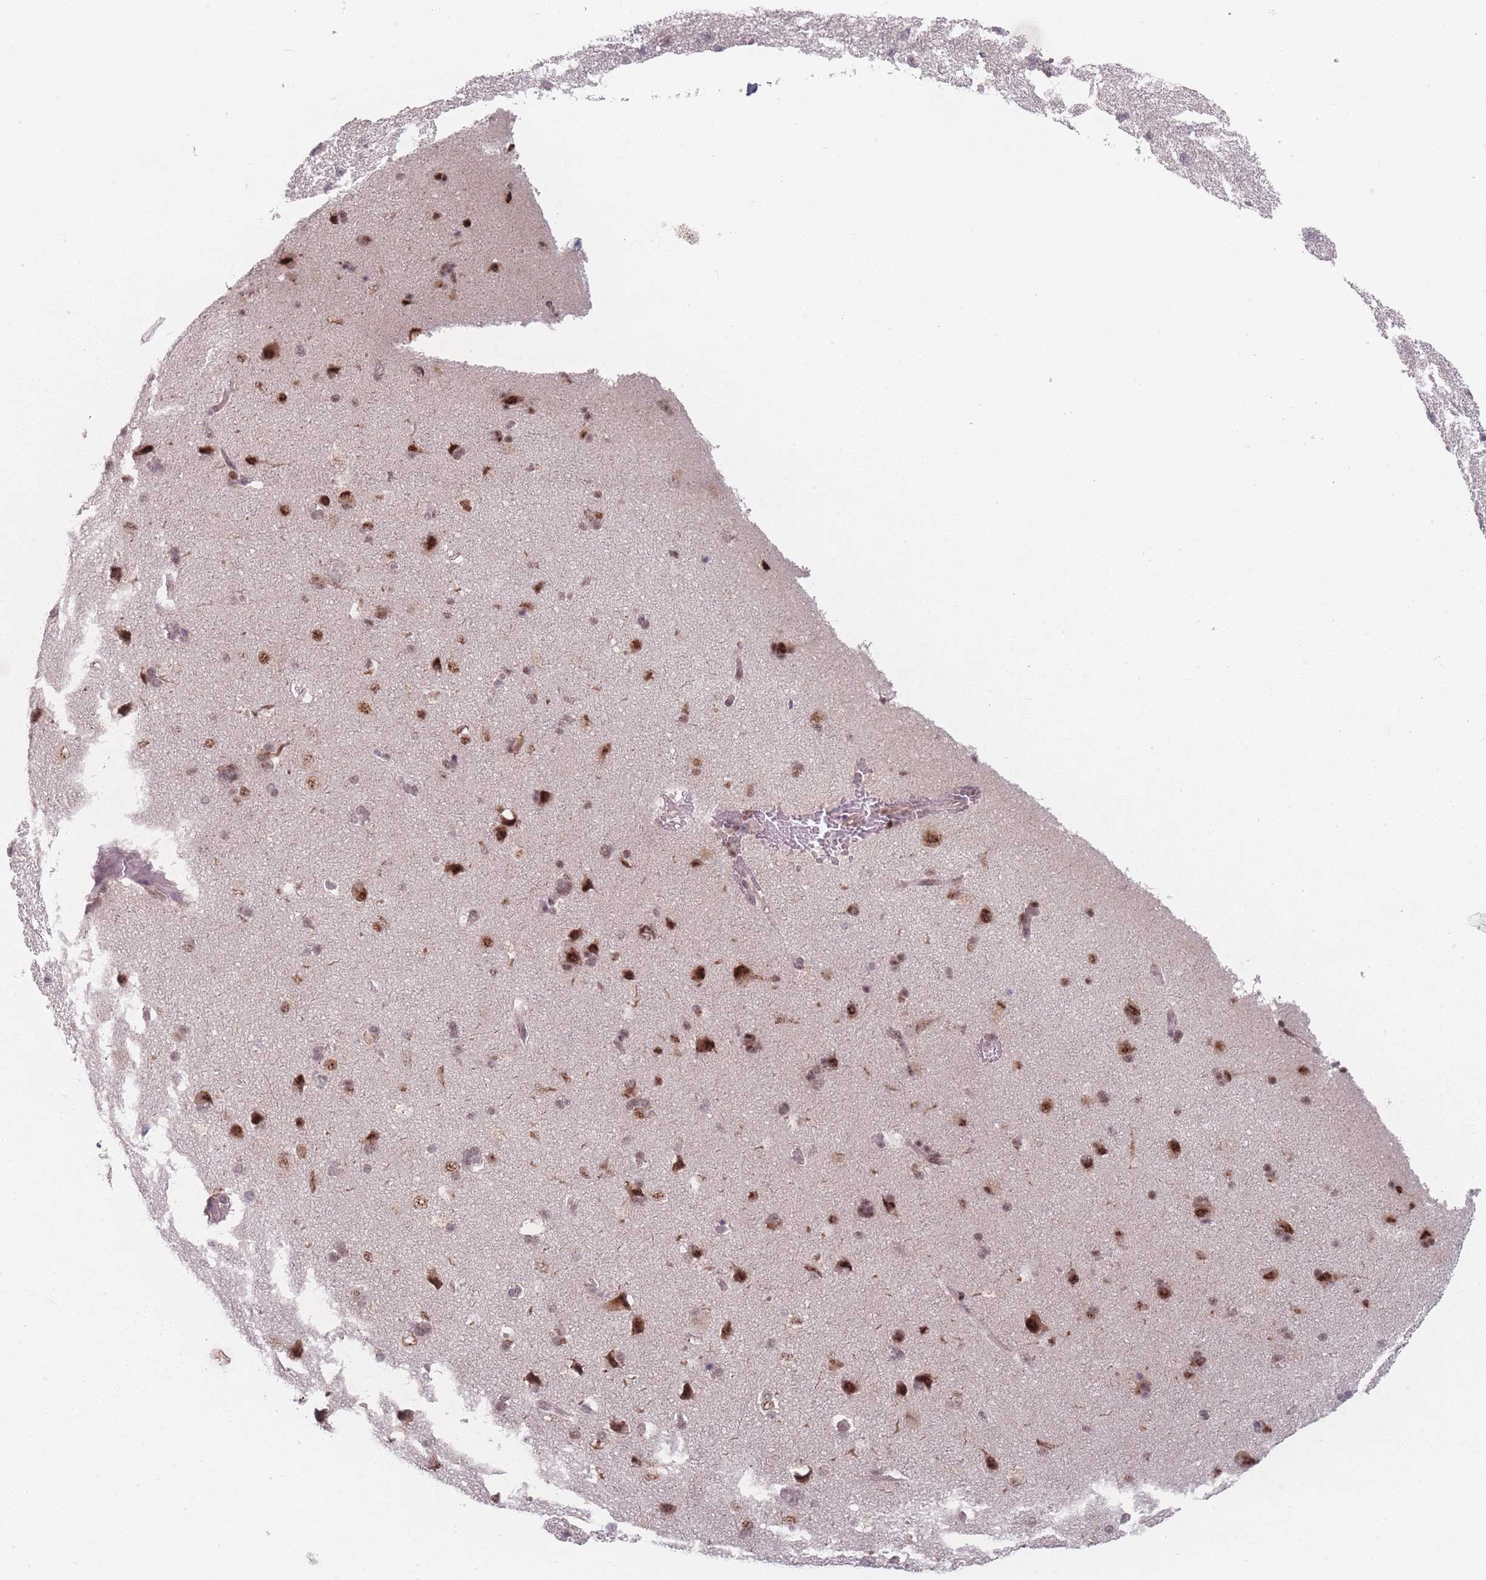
{"staining": {"intensity": "negative", "quantity": "none", "location": "none"}, "tissue": "cerebral cortex", "cell_type": "Endothelial cells", "image_type": "normal", "snomed": [{"axis": "morphology", "description": "Normal tissue, NOS"}, {"axis": "topography", "description": "Cerebral cortex"}], "caption": "Normal cerebral cortex was stained to show a protein in brown. There is no significant staining in endothelial cells. (Immunohistochemistry, brightfield microscopy, high magnification).", "gene": "ZC3H14", "patient": {"sex": "male", "age": 62}}